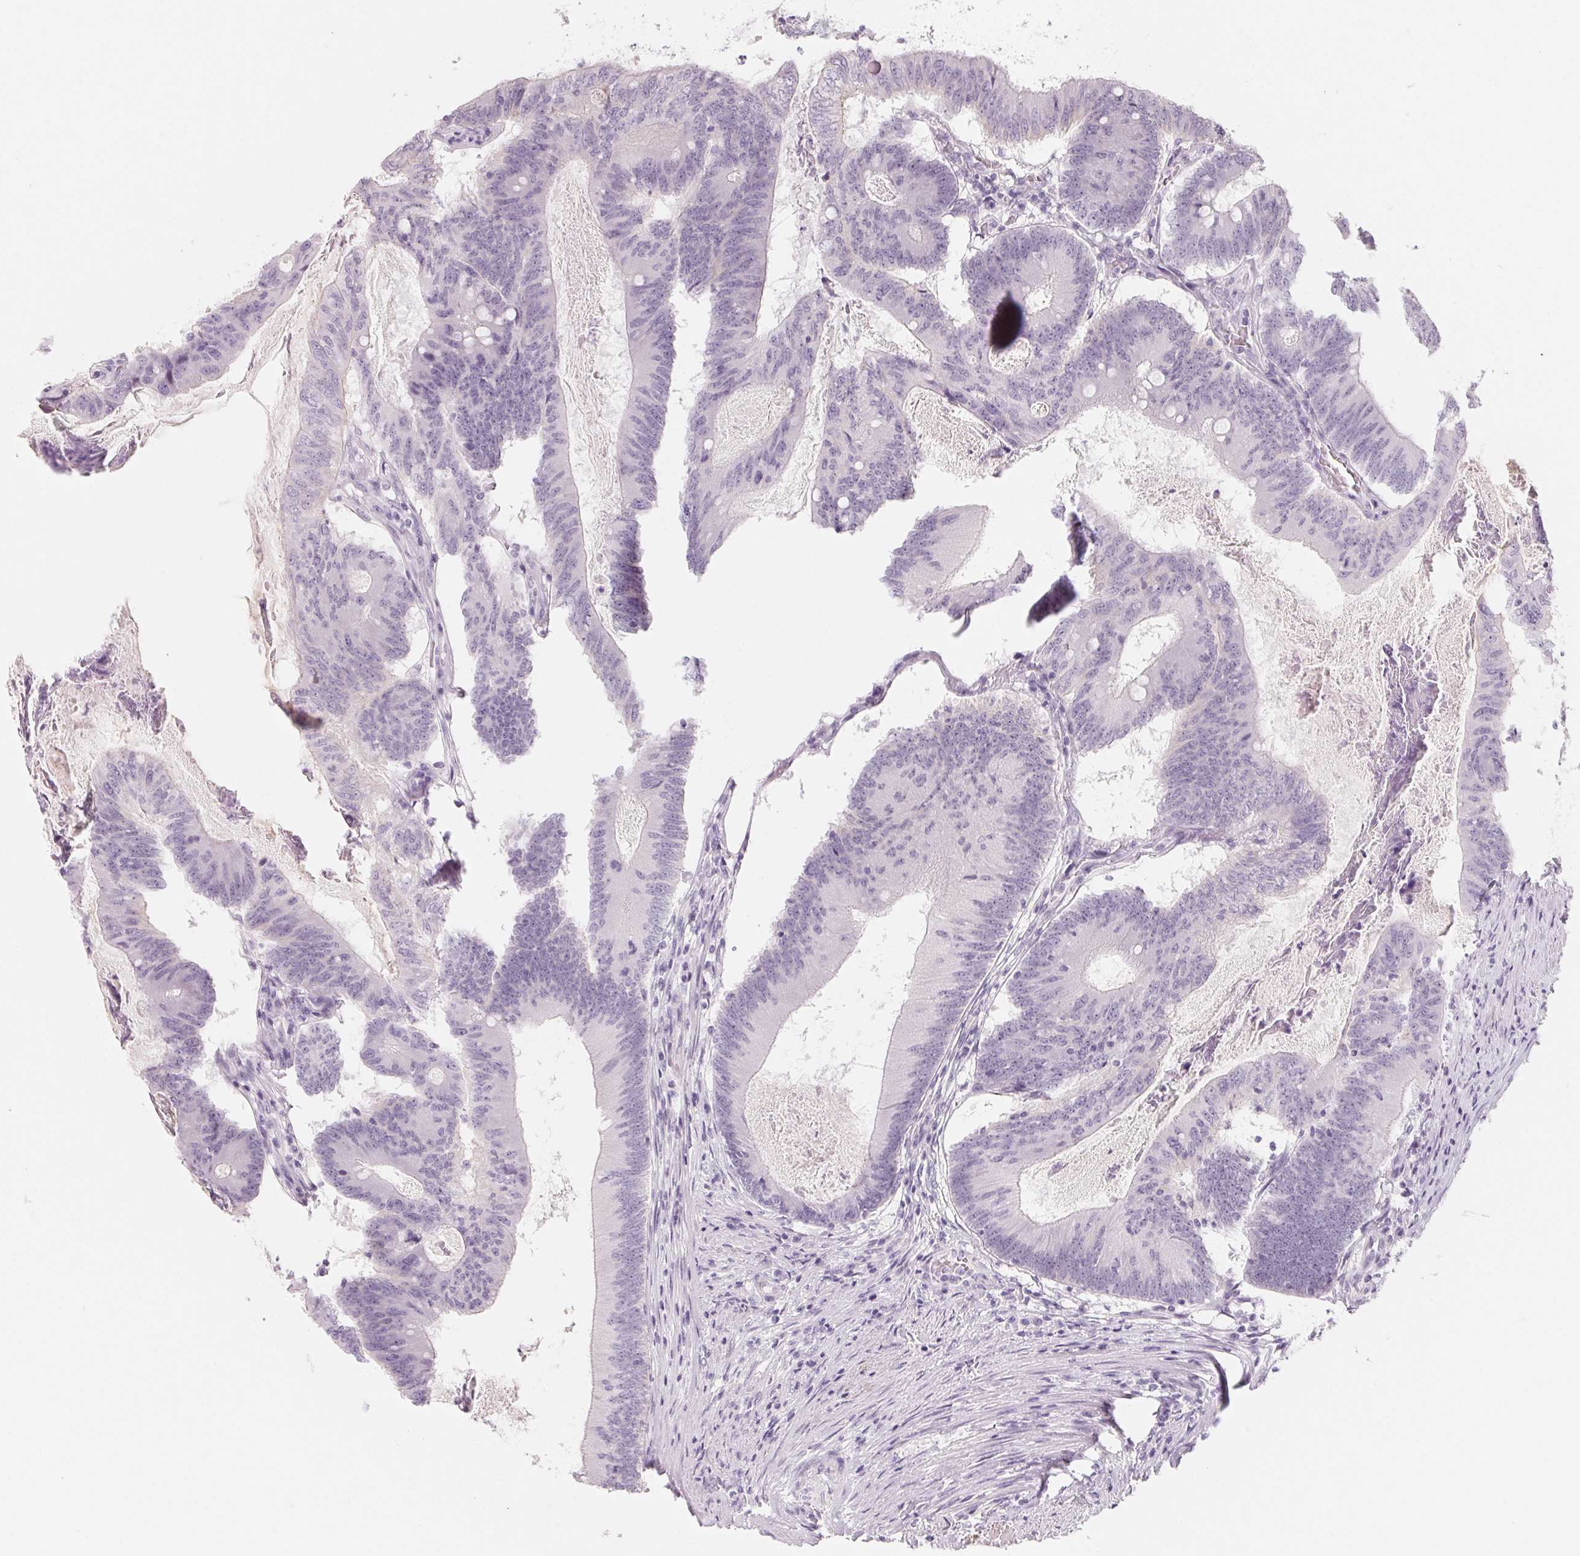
{"staining": {"intensity": "negative", "quantity": "none", "location": "none"}, "tissue": "colorectal cancer", "cell_type": "Tumor cells", "image_type": "cancer", "snomed": [{"axis": "morphology", "description": "Adenocarcinoma, NOS"}, {"axis": "topography", "description": "Colon"}], "caption": "DAB immunohistochemical staining of colorectal cancer exhibits no significant positivity in tumor cells.", "gene": "SH3GL2", "patient": {"sex": "female", "age": 70}}